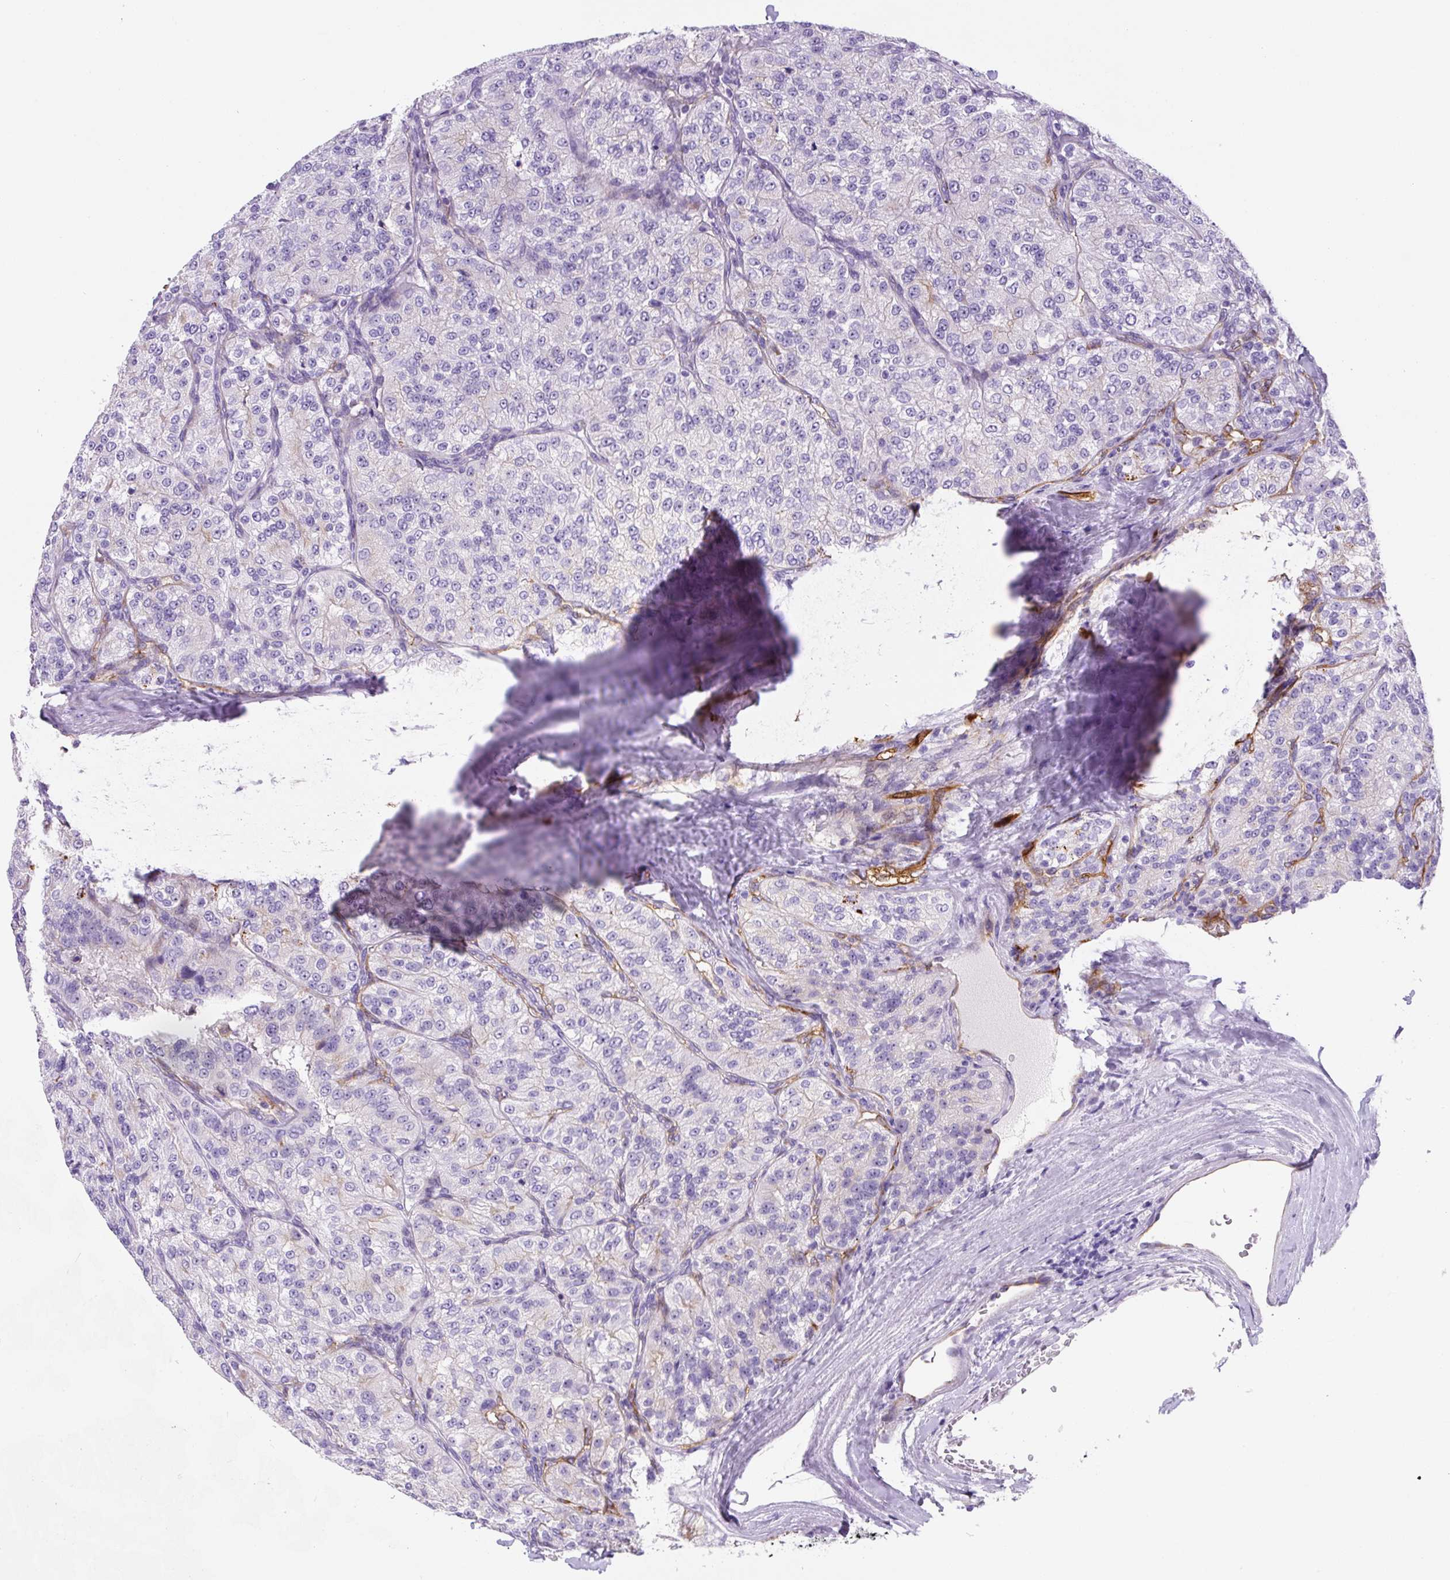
{"staining": {"intensity": "negative", "quantity": "none", "location": "none"}, "tissue": "renal cancer", "cell_type": "Tumor cells", "image_type": "cancer", "snomed": [{"axis": "morphology", "description": "Adenocarcinoma, NOS"}, {"axis": "topography", "description": "Kidney"}], "caption": "IHC histopathology image of human adenocarcinoma (renal) stained for a protein (brown), which displays no expression in tumor cells.", "gene": "ASB4", "patient": {"sex": "female", "age": 63}}